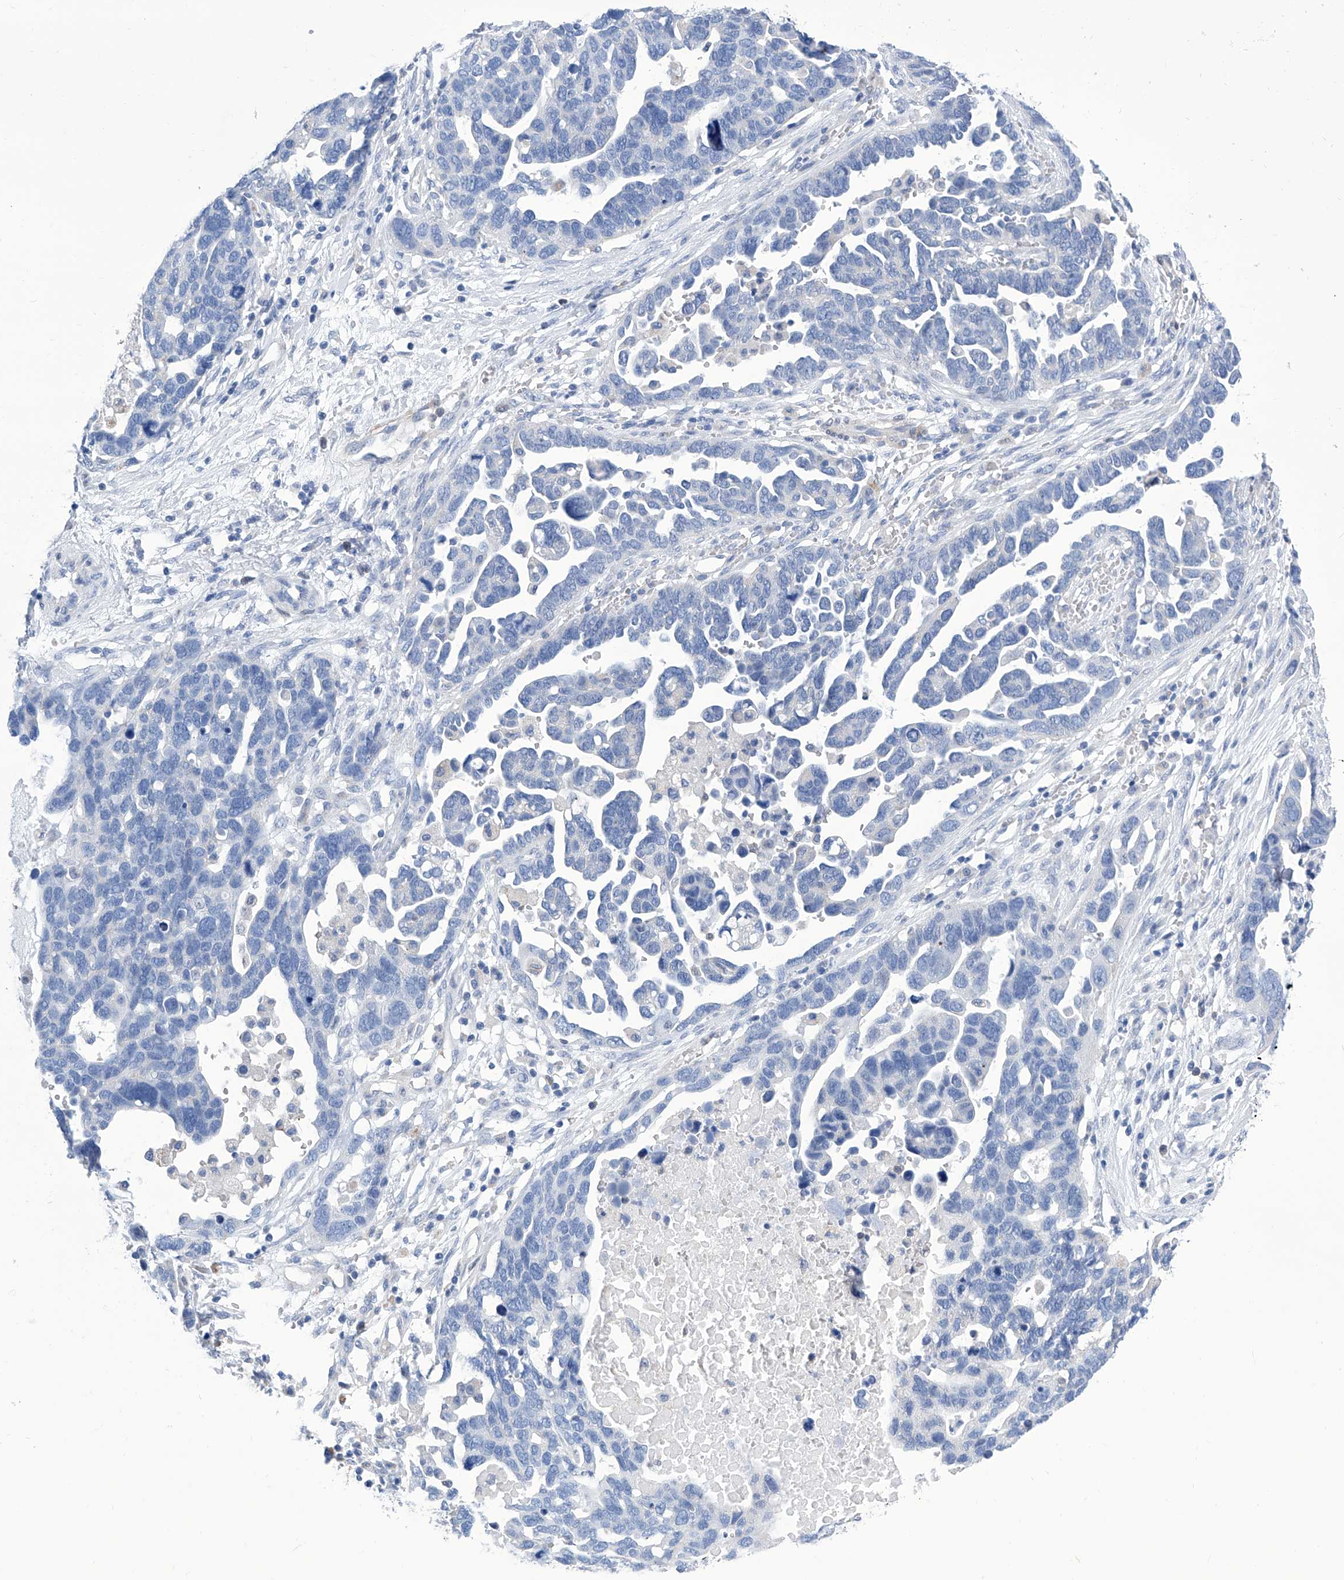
{"staining": {"intensity": "negative", "quantity": "none", "location": "none"}, "tissue": "ovarian cancer", "cell_type": "Tumor cells", "image_type": "cancer", "snomed": [{"axis": "morphology", "description": "Cystadenocarcinoma, serous, NOS"}, {"axis": "topography", "description": "Ovary"}], "caption": "Immunohistochemistry image of ovarian cancer (serous cystadenocarcinoma) stained for a protein (brown), which exhibits no expression in tumor cells. Nuclei are stained in blue.", "gene": "IMPA2", "patient": {"sex": "female", "age": 54}}